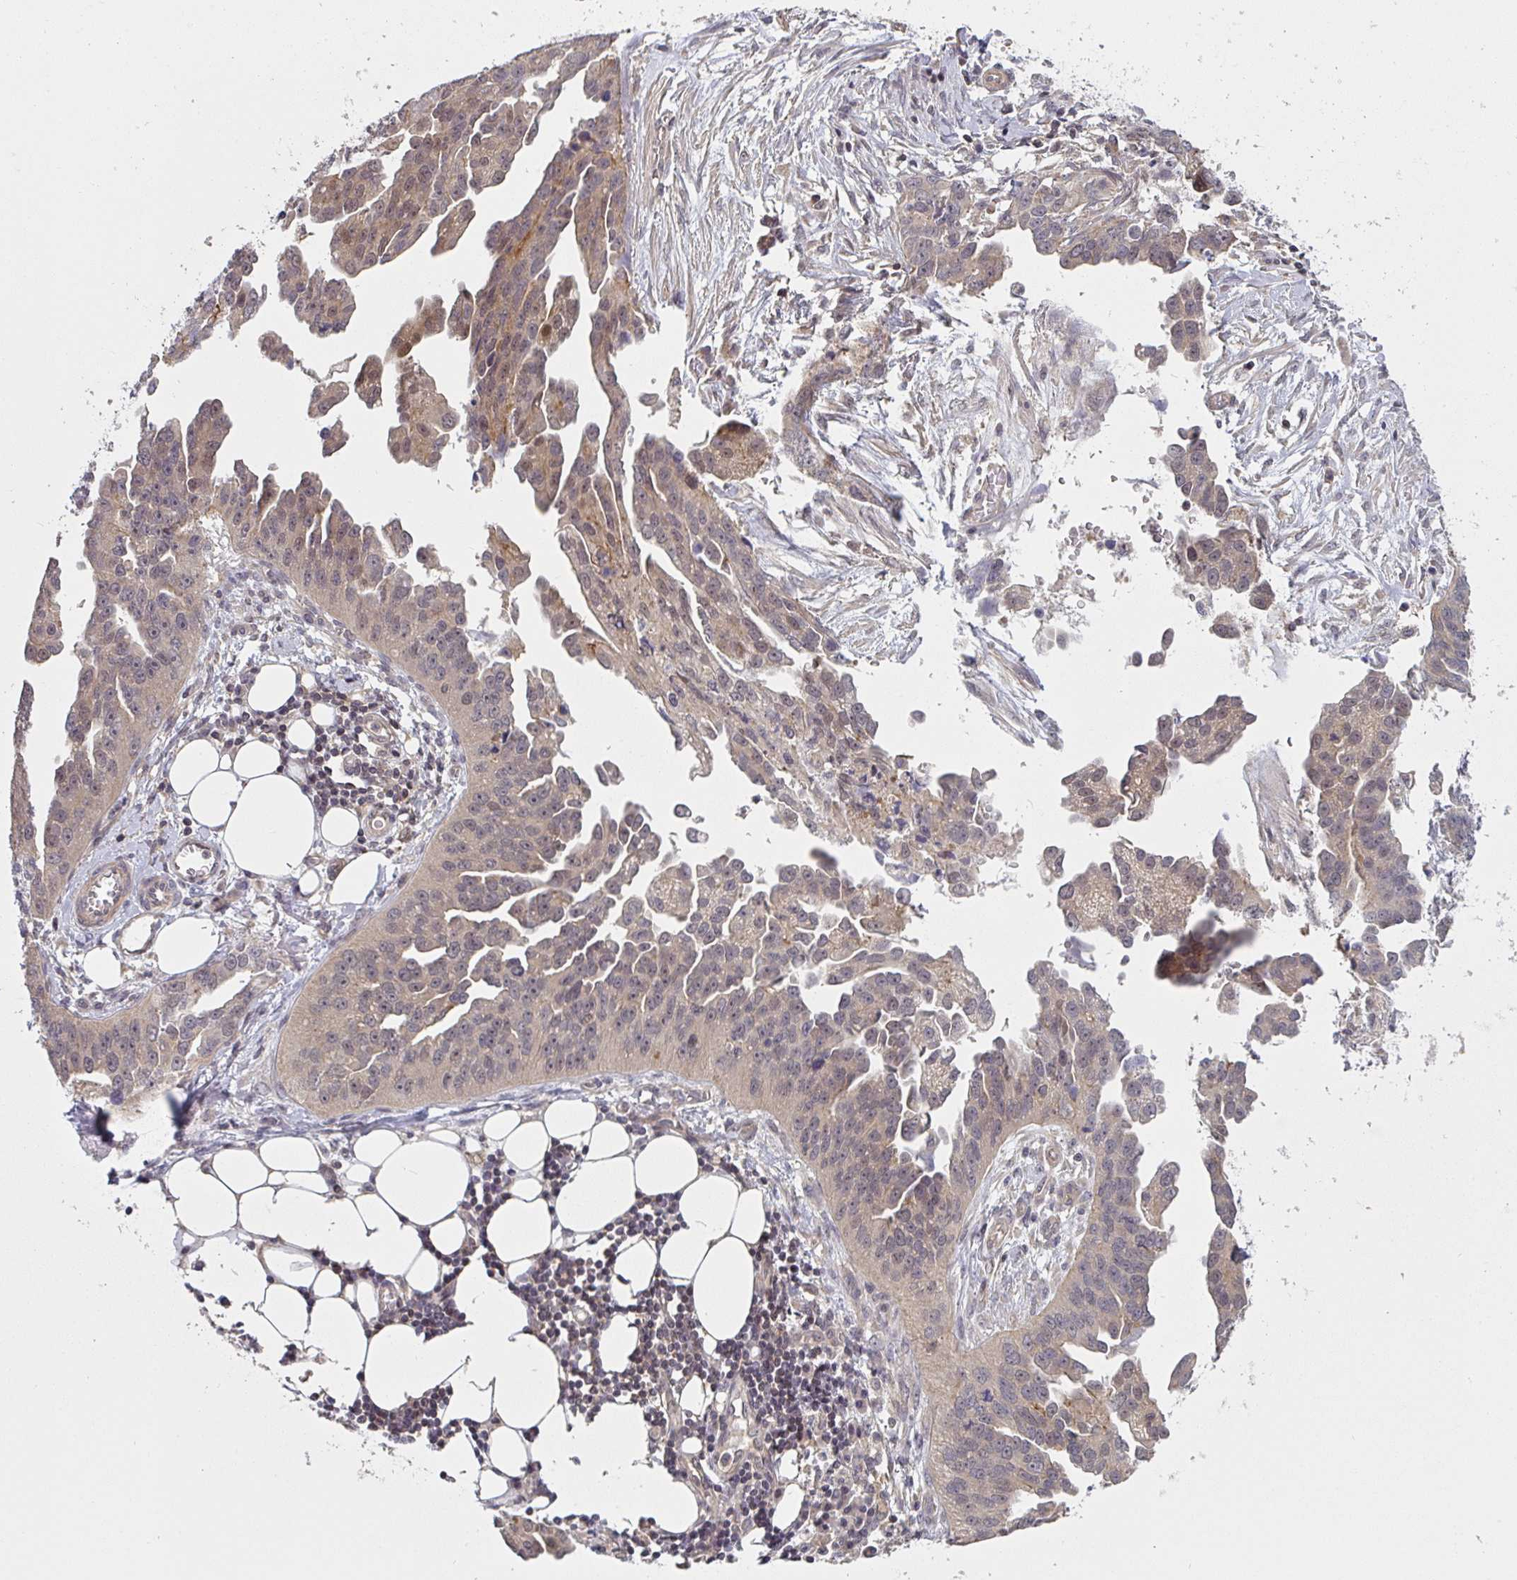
{"staining": {"intensity": "weak", "quantity": ">75%", "location": "cytoplasmic/membranous"}, "tissue": "ovarian cancer", "cell_type": "Tumor cells", "image_type": "cancer", "snomed": [{"axis": "morphology", "description": "Cystadenocarcinoma, serous, NOS"}, {"axis": "topography", "description": "Ovary"}], "caption": "Brown immunohistochemical staining in ovarian serous cystadenocarcinoma shows weak cytoplasmic/membranous staining in approximately >75% of tumor cells. Using DAB (3,3'-diaminobenzidine) (brown) and hematoxylin (blue) stains, captured at high magnification using brightfield microscopy.", "gene": "RANGRF", "patient": {"sex": "female", "age": 75}}